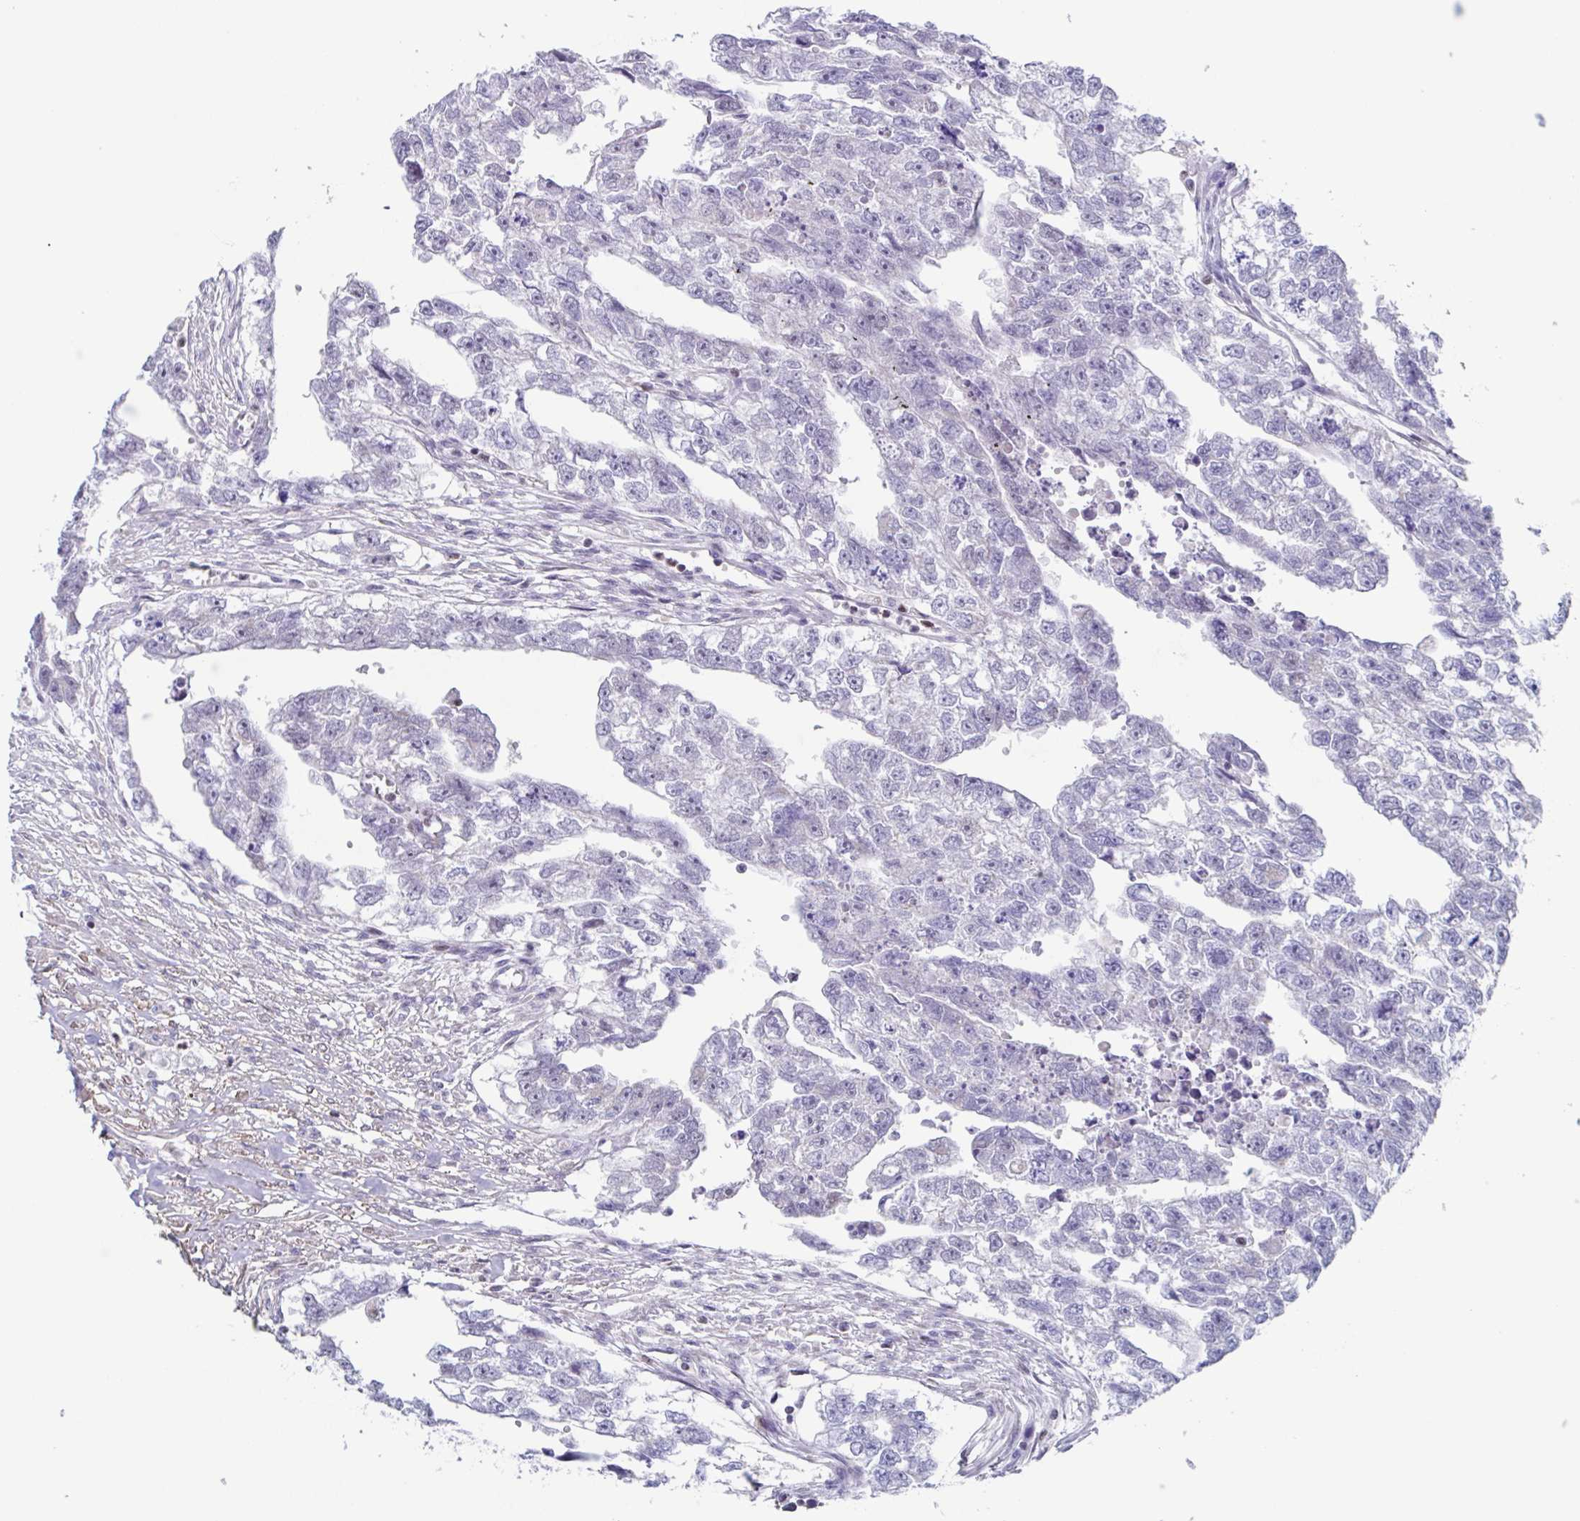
{"staining": {"intensity": "negative", "quantity": "none", "location": "none"}, "tissue": "testis cancer", "cell_type": "Tumor cells", "image_type": "cancer", "snomed": [{"axis": "morphology", "description": "Carcinoma, Embryonal, NOS"}, {"axis": "morphology", "description": "Teratoma, malignant, NOS"}, {"axis": "topography", "description": "Testis"}], "caption": "Tumor cells show no significant protein positivity in malignant teratoma (testis). (Immunohistochemistry, brightfield microscopy, high magnification).", "gene": "PBOV1", "patient": {"sex": "male", "age": 44}}